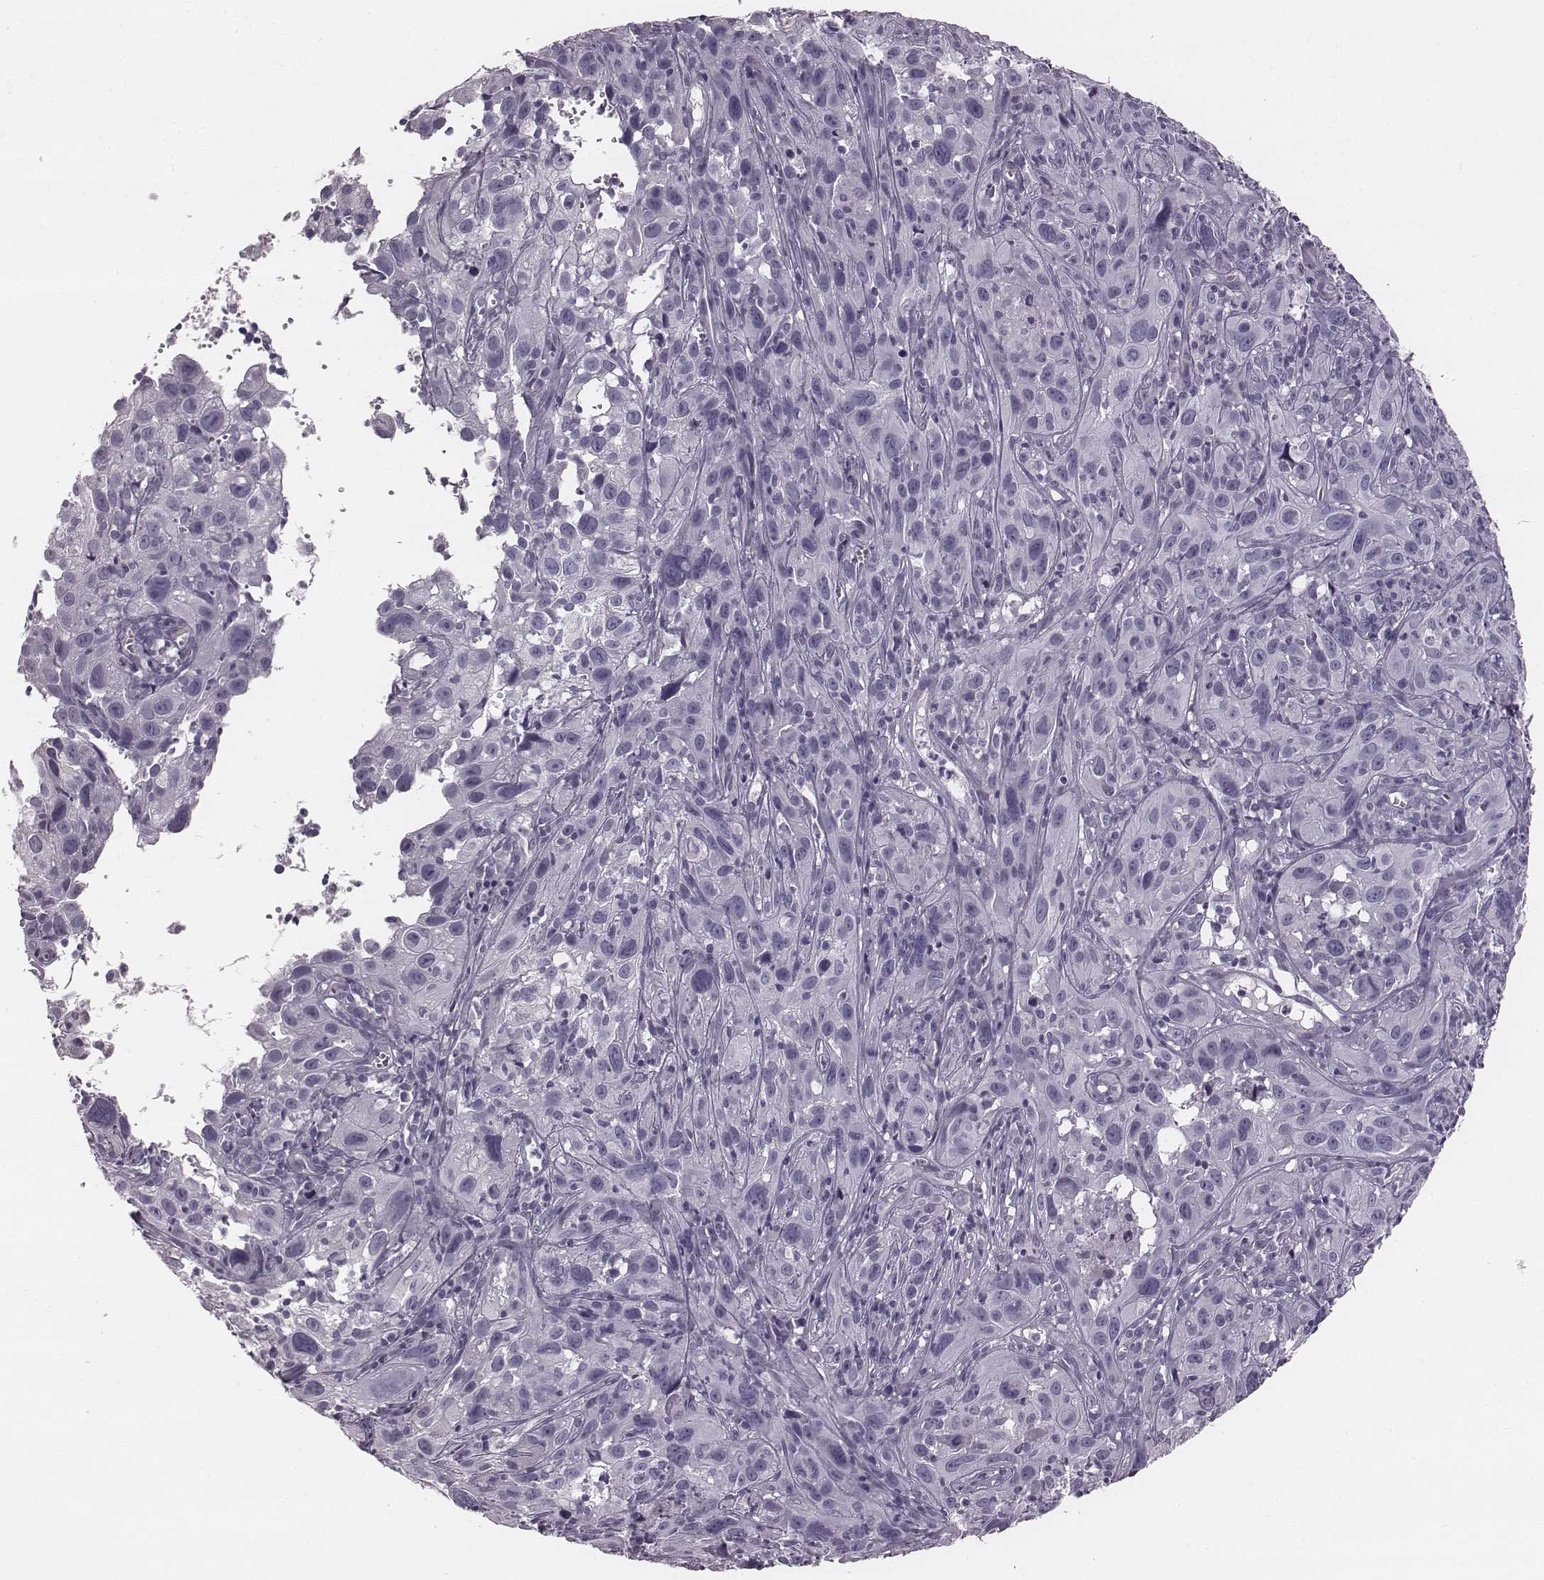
{"staining": {"intensity": "negative", "quantity": "none", "location": "none"}, "tissue": "cervical cancer", "cell_type": "Tumor cells", "image_type": "cancer", "snomed": [{"axis": "morphology", "description": "Squamous cell carcinoma, NOS"}, {"axis": "topography", "description": "Cervix"}], "caption": "This is an immunohistochemistry micrograph of human cervical cancer. There is no staining in tumor cells.", "gene": "PDE8B", "patient": {"sex": "female", "age": 37}}